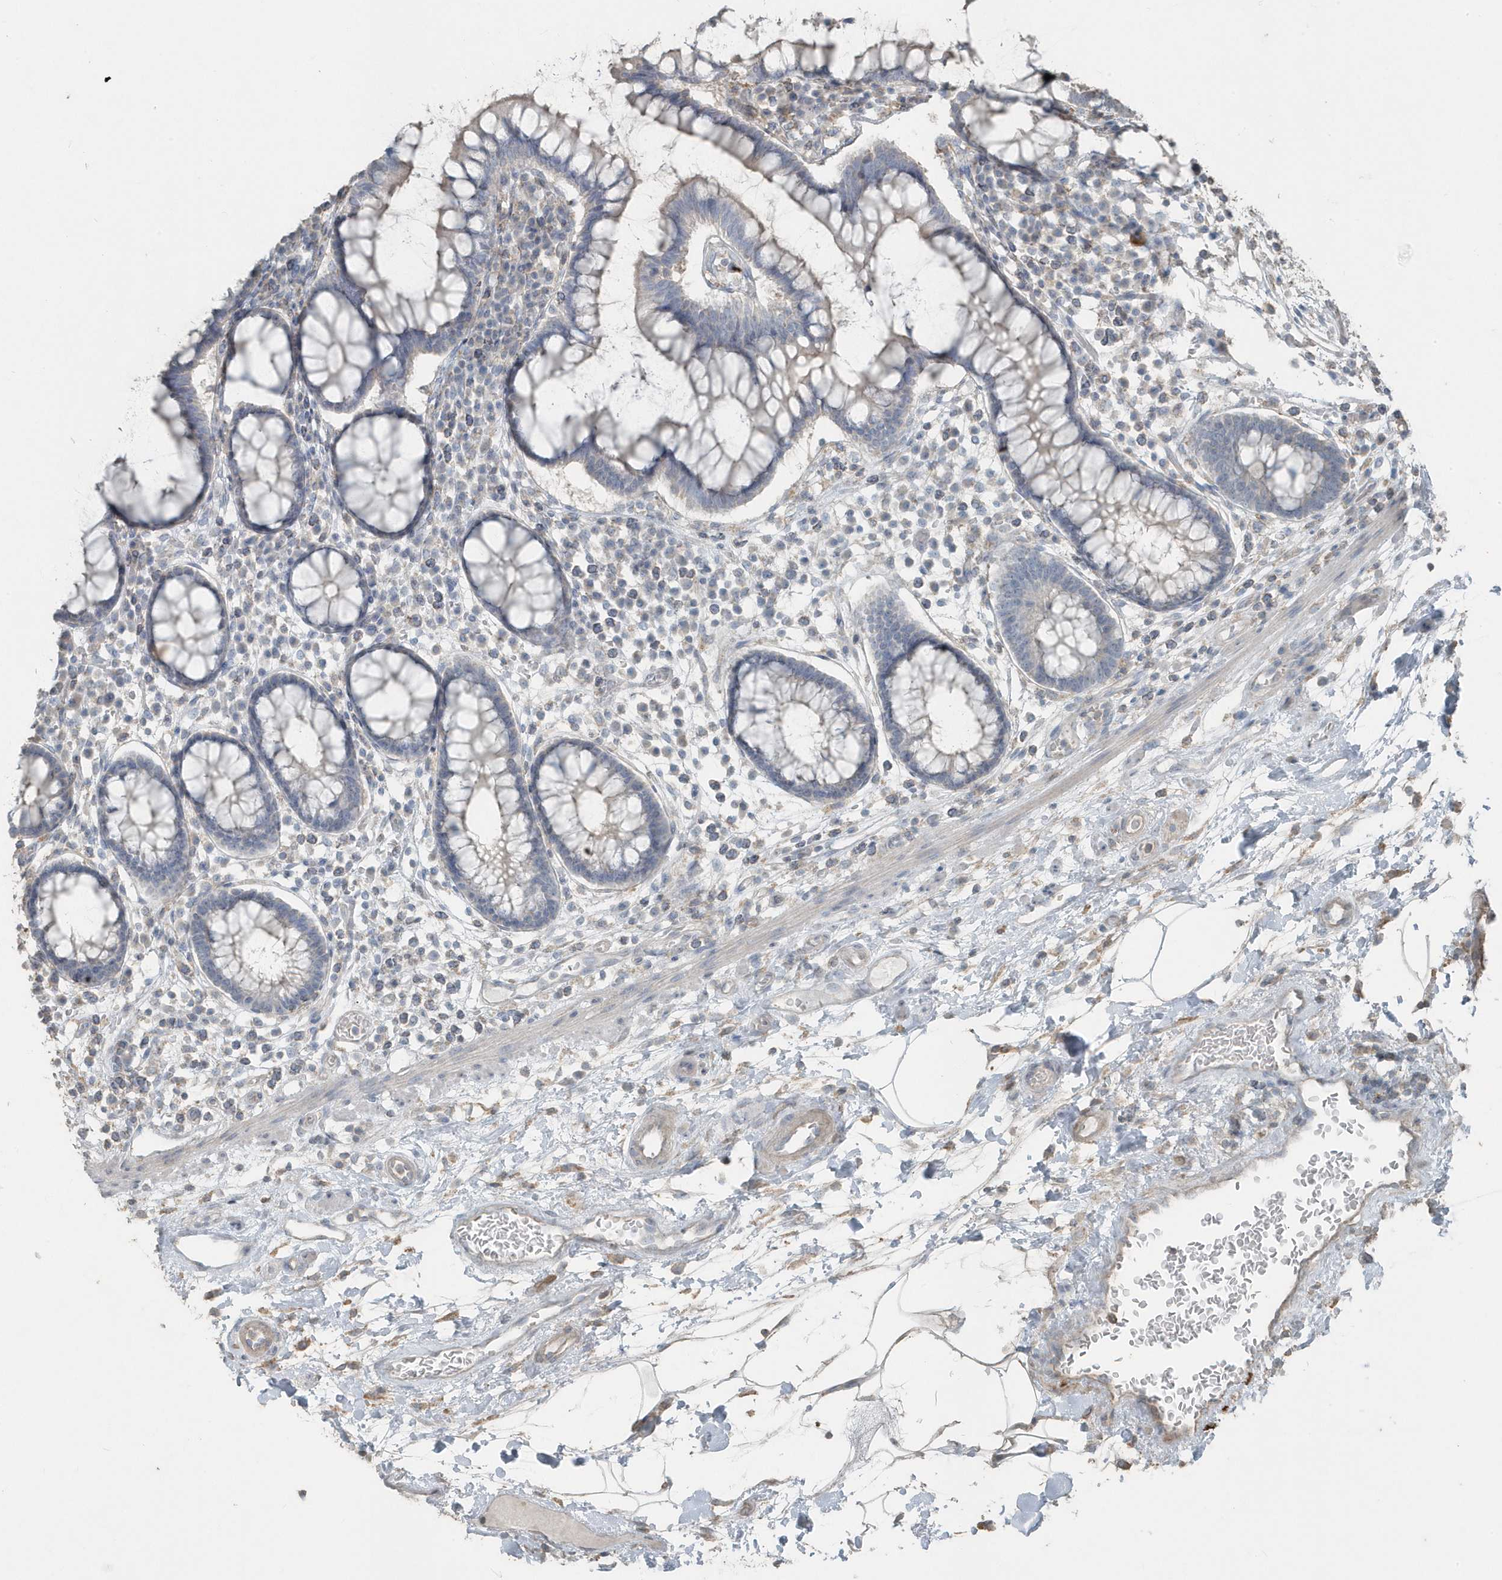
{"staining": {"intensity": "weak", "quantity": ">75%", "location": "cytoplasmic/membranous"}, "tissue": "colon", "cell_type": "Endothelial cells", "image_type": "normal", "snomed": [{"axis": "morphology", "description": "Normal tissue, NOS"}, {"axis": "topography", "description": "Colon"}], "caption": "Immunohistochemical staining of normal human colon reveals weak cytoplasmic/membranous protein expression in approximately >75% of endothelial cells.", "gene": "ACTC1", "patient": {"sex": "female", "age": 79}}